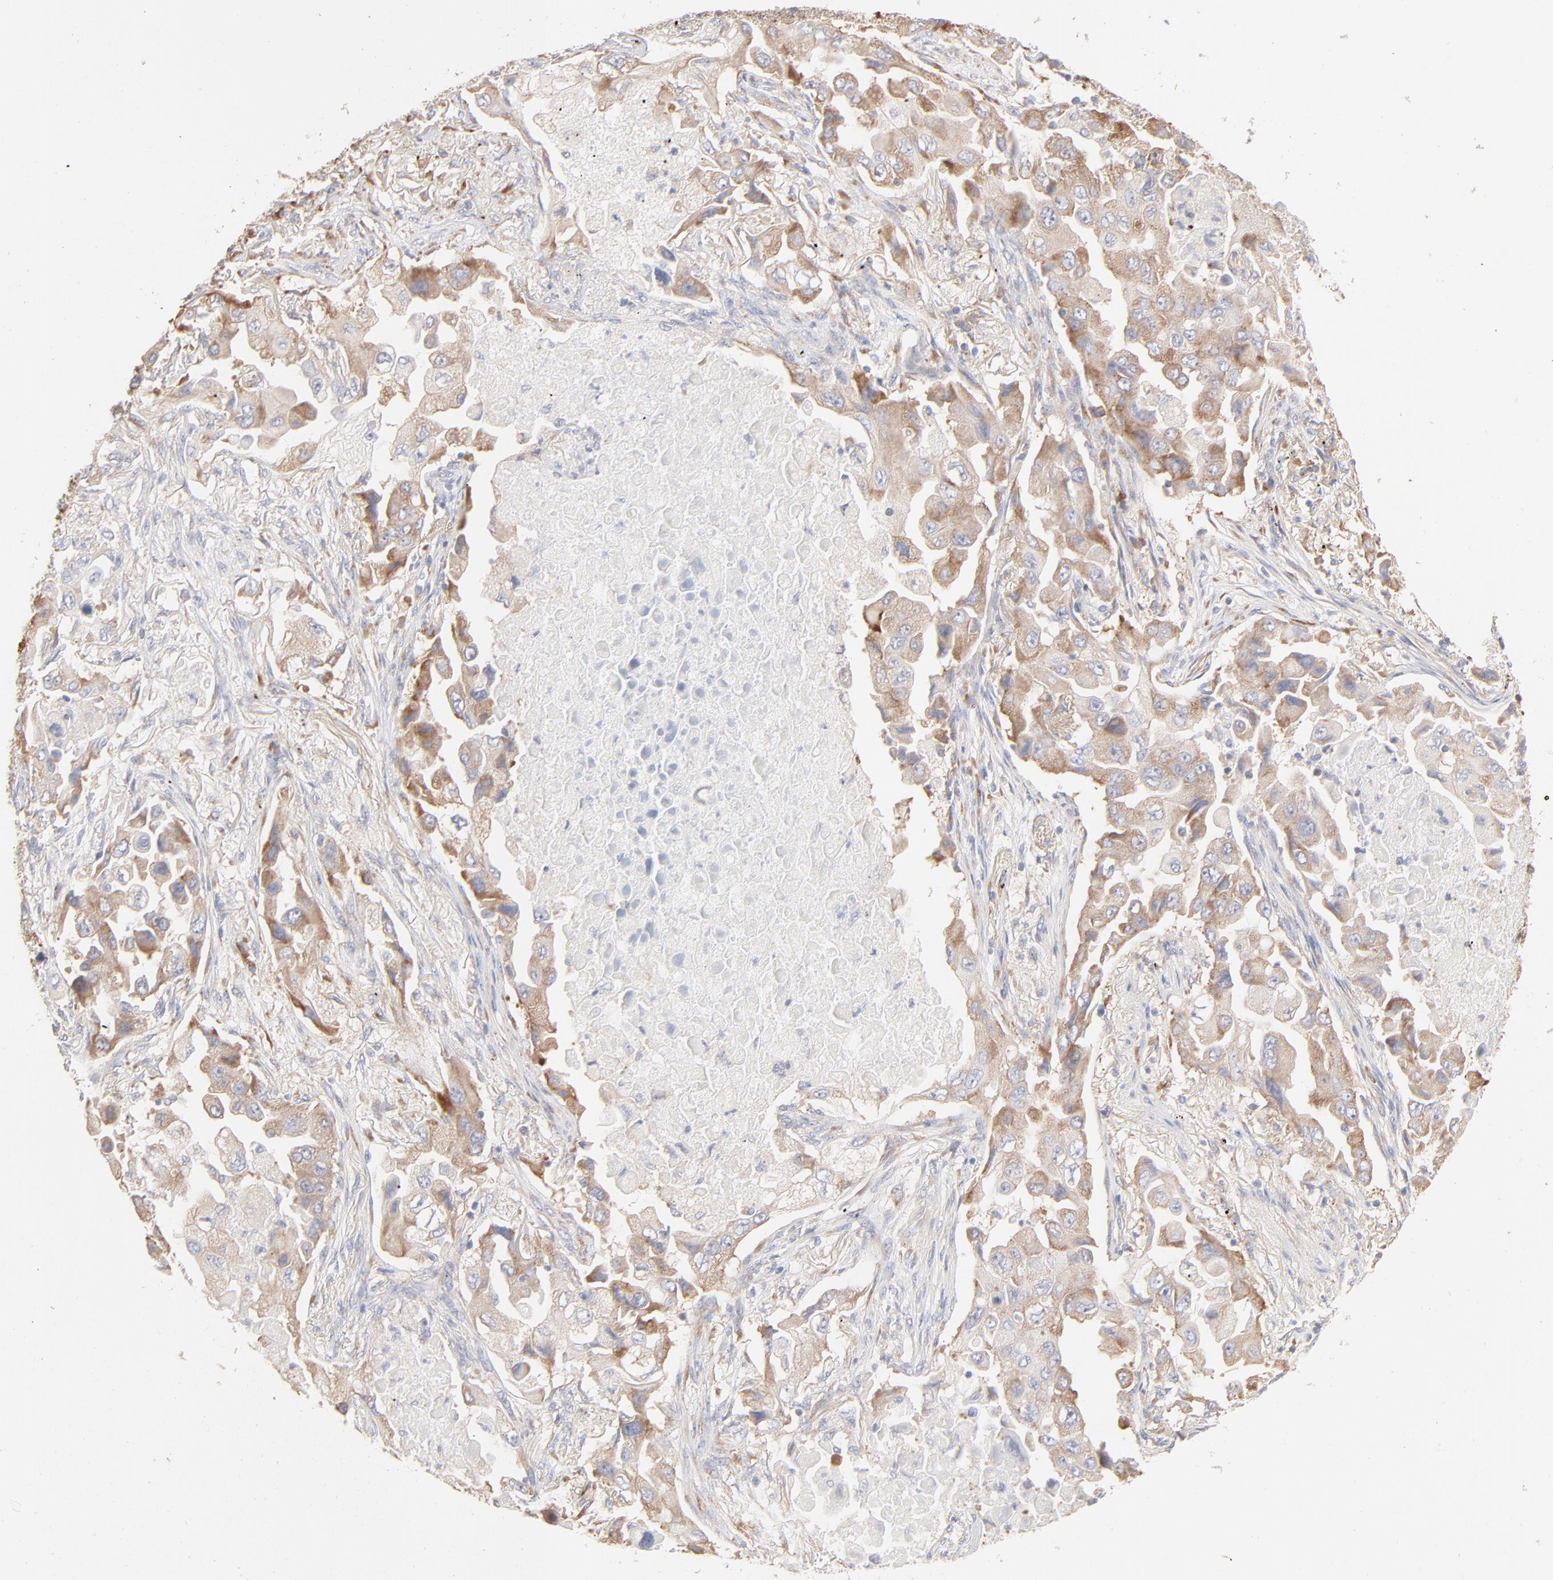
{"staining": {"intensity": "weak", "quantity": ">75%", "location": "cytoplasmic/membranous"}, "tissue": "lung cancer", "cell_type": "Tumor cells", "image_type": "cancer", "snomed": [{"axis": "morphology", "description": "Adenocarcinoma, NOS"}, {"axis": "topography", "description": "Lung"}], "caption": "Adenocarcinoma (lung) tissue demonstrates weak cytoplasmic/membranous positivity in approximately >75% of tumor cells, visualized by immunohistochemistry. Immunohistochemistry (ihc) stains the protein of interest in brown and the nuclei are stained blue.", "gene": "RPS21", "patient": {"sex": "female", "age": 65}}